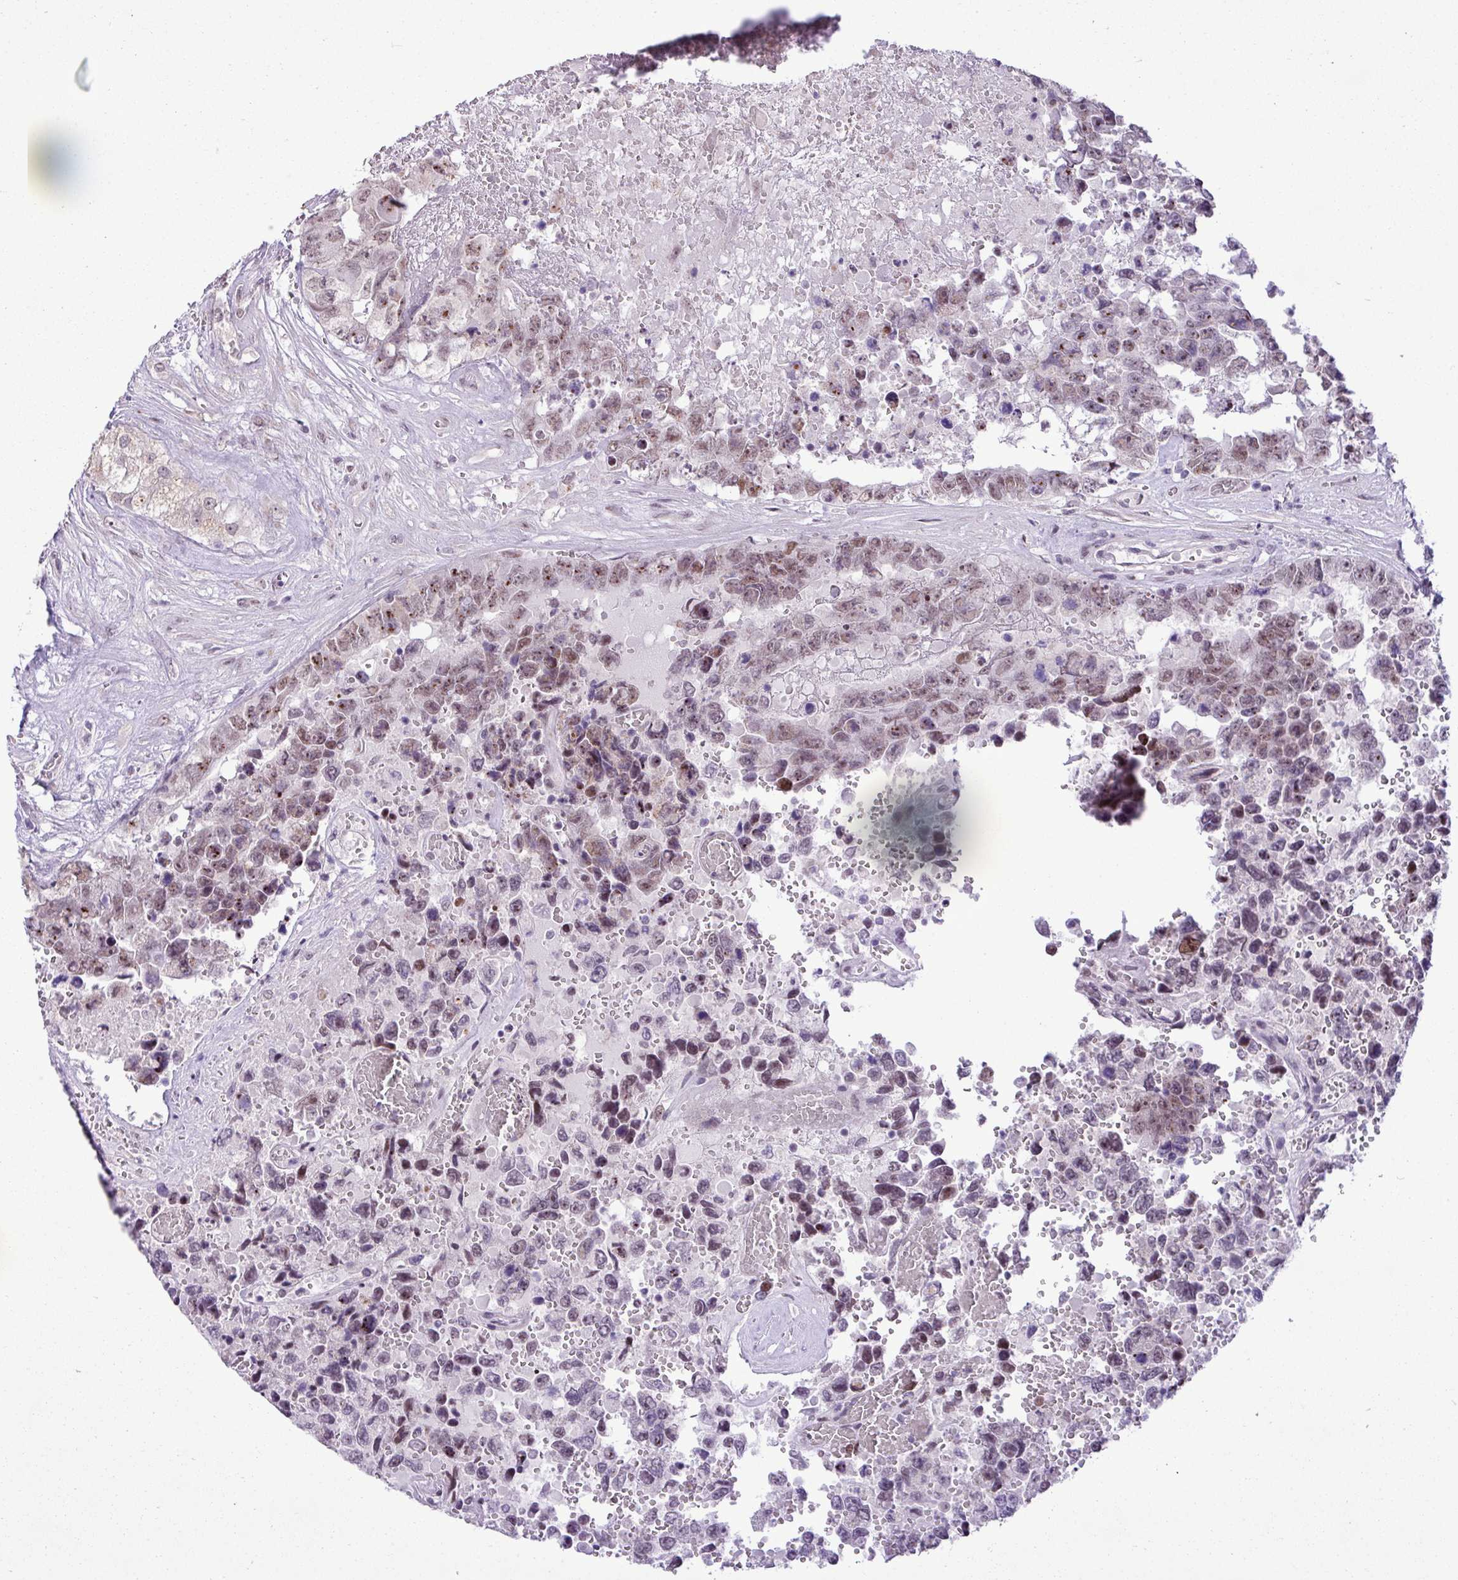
{"staining": {"intensity": "weak", "quantity": ">75%", "location": "nuclear"}, "tissue": "testis cancer", "cell_type": "Tumor cells", "image_type": "cancer", "snomed": [{"axis": "morphology", "description": "Normal tissue, NOS"}, {"axis": "morphology", "description": "Carcinoma, Embryonal, NOS"}, {"axis": "topography", "description": "Testis"}, {"axis": "topography", "description": "Epididymis"}], "caption": "Weak nuclear protein staining is identified in about >75% of tumor cells in testis embryonal carcinoma.", "gene": "ZNF354A", "patient": {"sex": "male", "age": 25}}